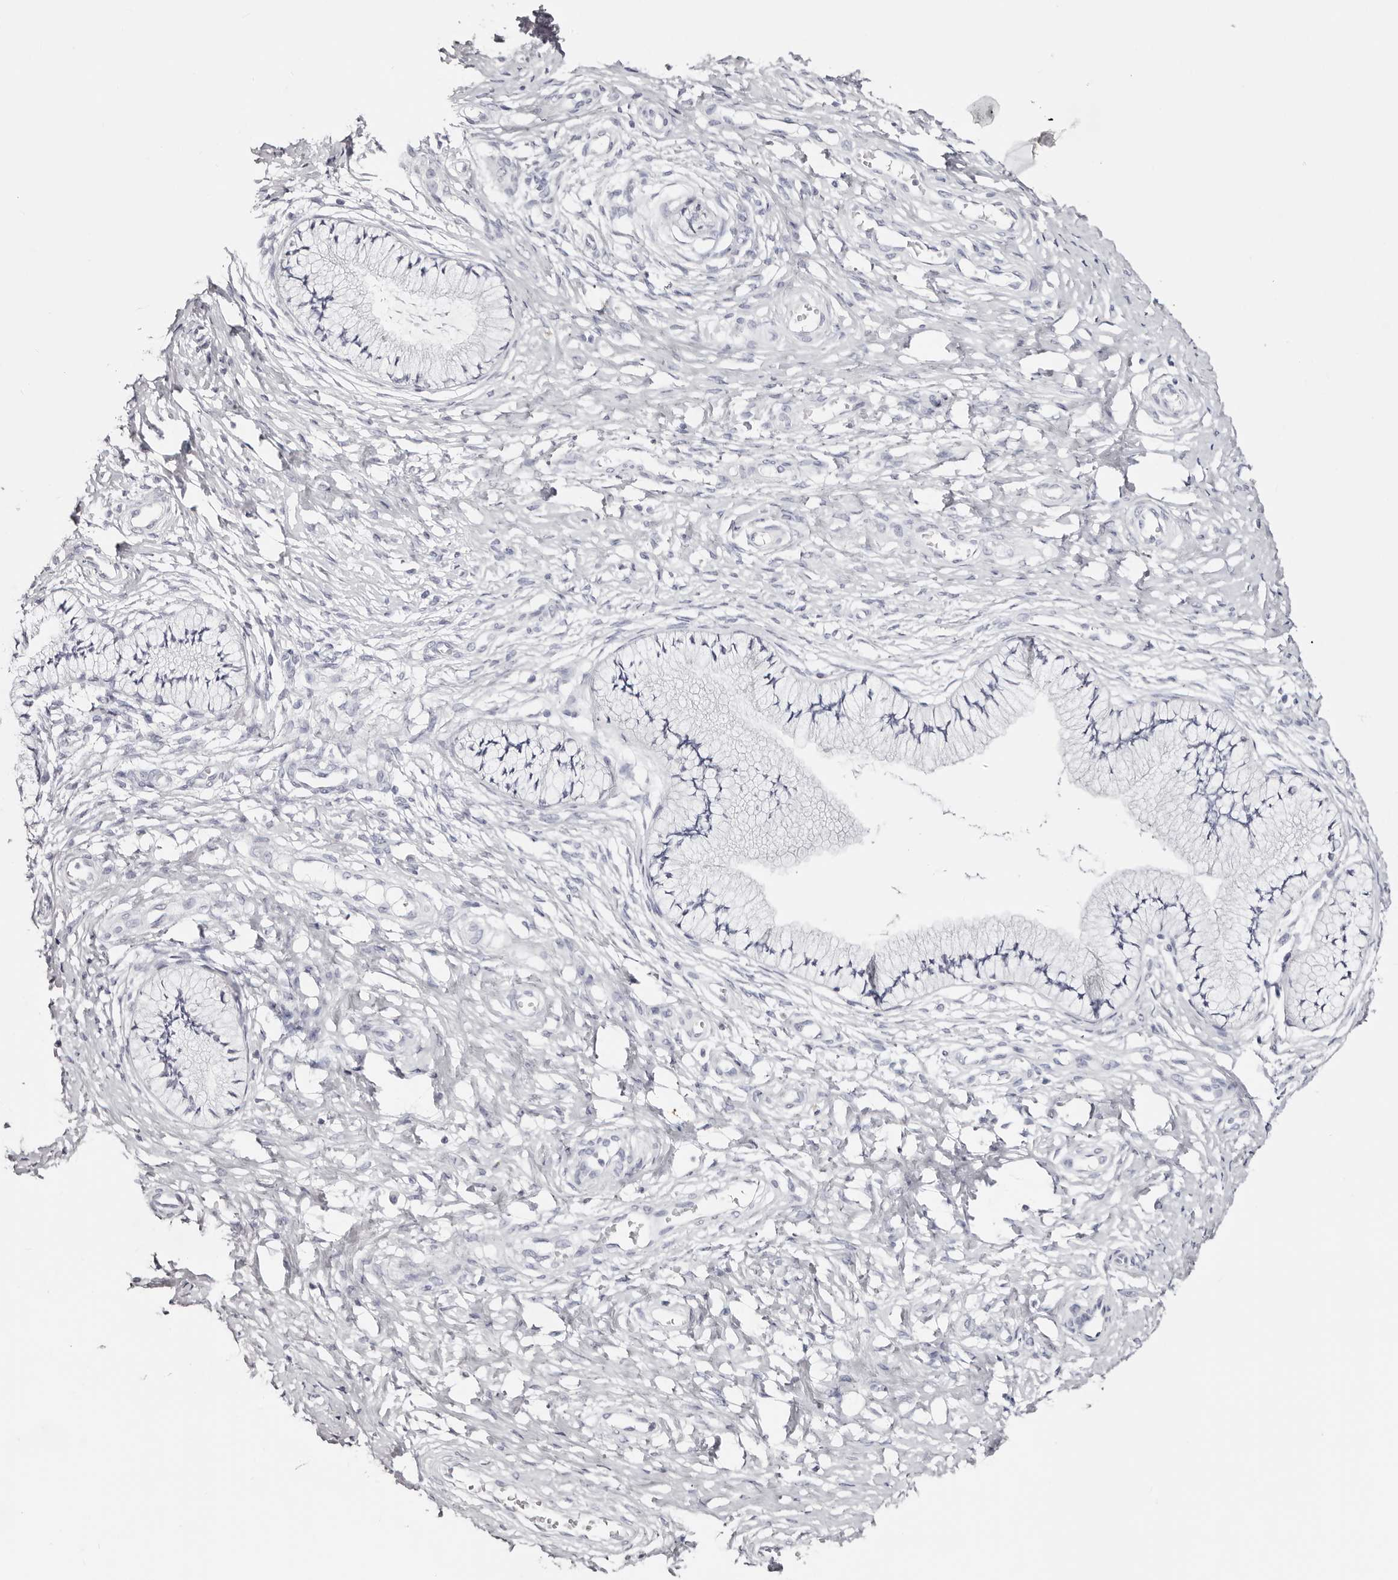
{"staining": {"intensity": "negative", "quantity": "none", "location": "none"}, "tissue": "cervix", "cell_type": "Glandular cells", "image_type": "normal", "snomed": [{"axis": "morphology", "description": "Normal tissue, NOS"}, {"axis": "topography", "description": "Cervix"}], "caption": "Immunohistochemistry histopathology image of benign cervix stained for a protein (brown), which shows no staining in glandular cells.", "gene": "AKNAD1", "patient": {"sex": "female", "age": 36}}